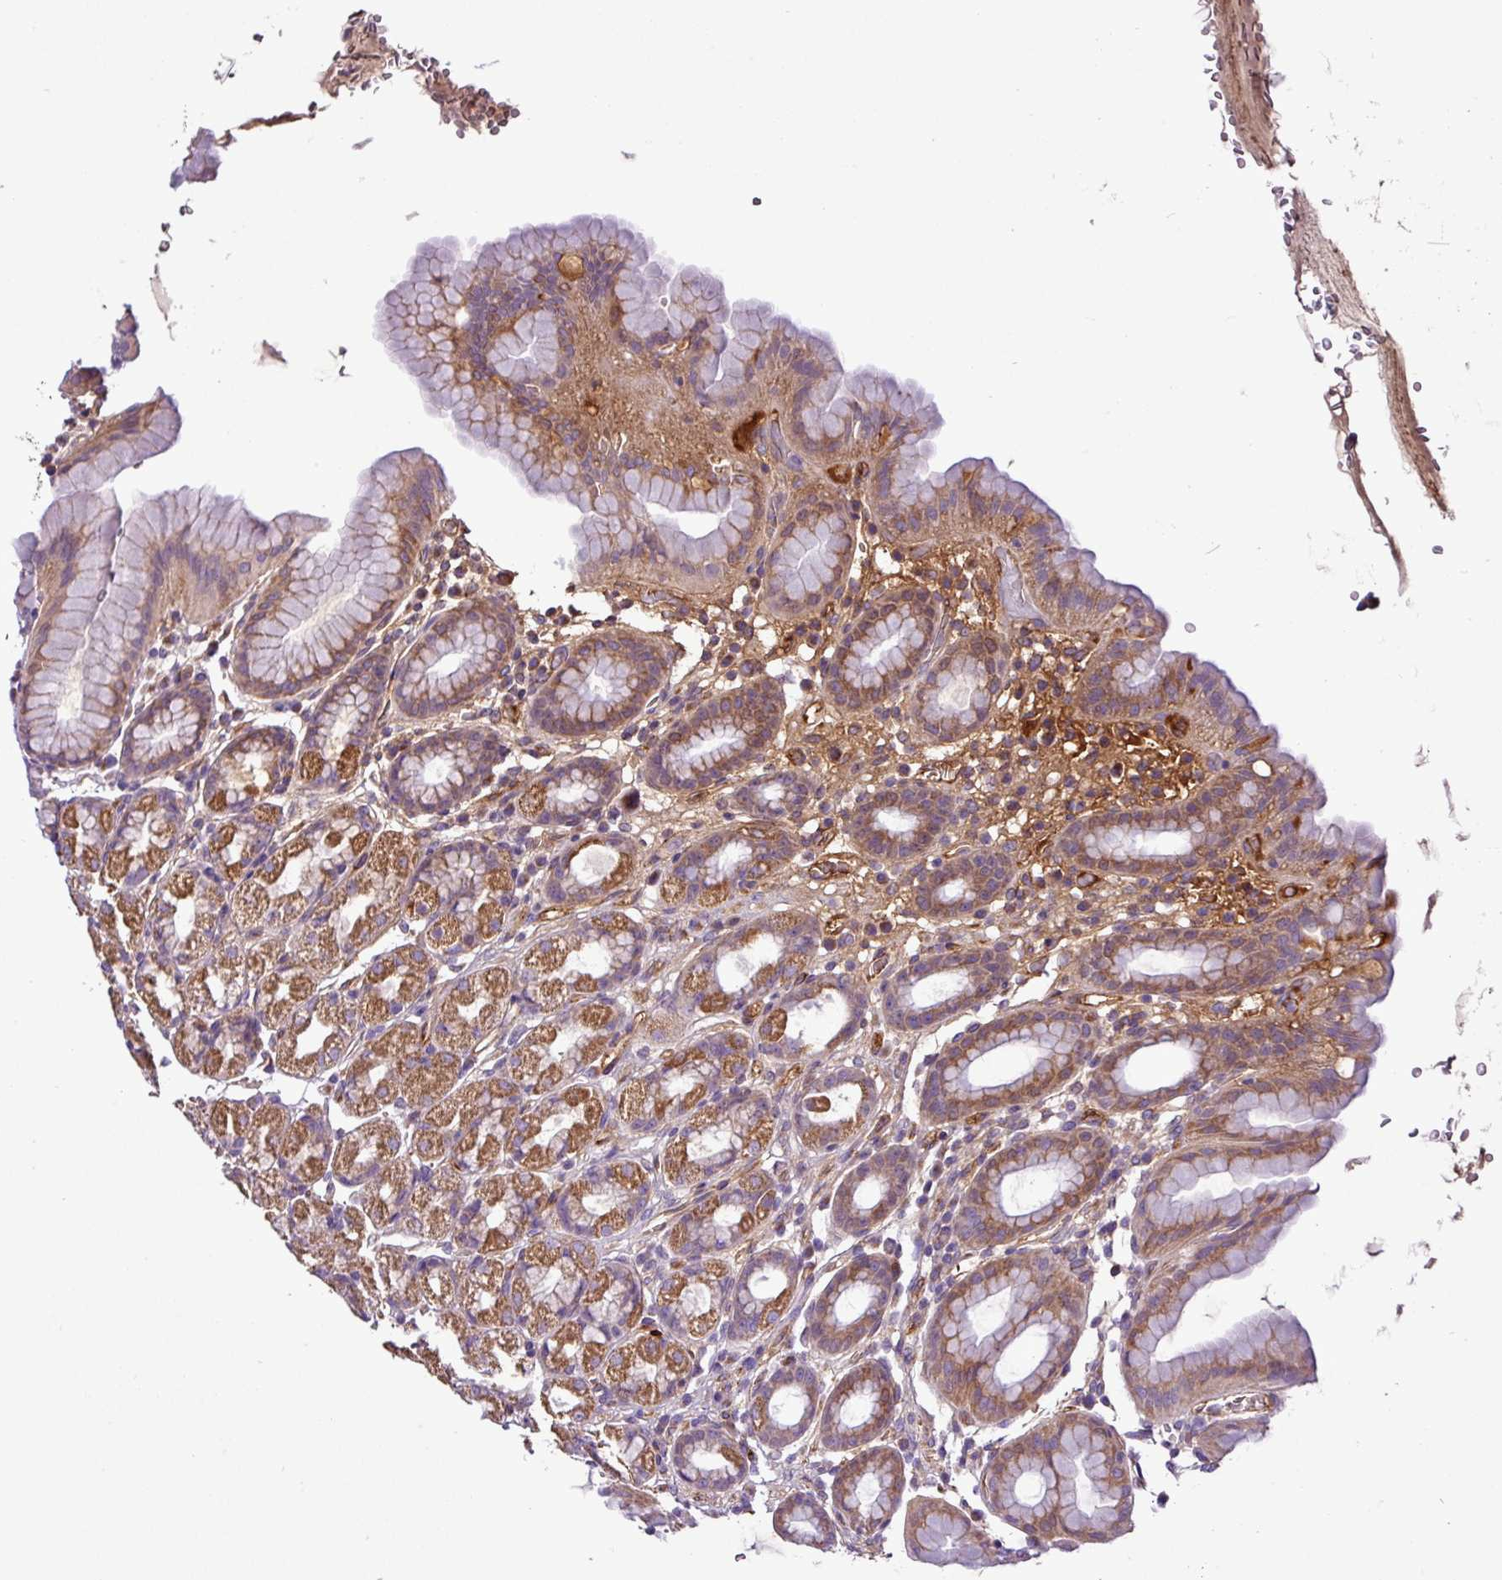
{"staining": {"intensity": "moderate", "quantity": ">75%", "location": "cytoplasmic/membranous"}, "tissue": "stomach", "cell_type": "Glandular cells", "image_type": "normal", "snomed": [{"axis": "morphology", "description": "Normal tissue, NOS"}, {"axis": "topography", "description": "Stomach, upper"}, {"axis": "topography", "description": "Stomach, lower"}, {"axis": "topography", "description": "Small intestine"}], "caption": "Immunohistochemical staining of unremarkable human stomach exhibits medium levels of moderate cytoplasmic/membranous positivity in approximately >75% of glandular cells.", "gene": "CWH43", "patient": {"sex": "male", "age": 68}}